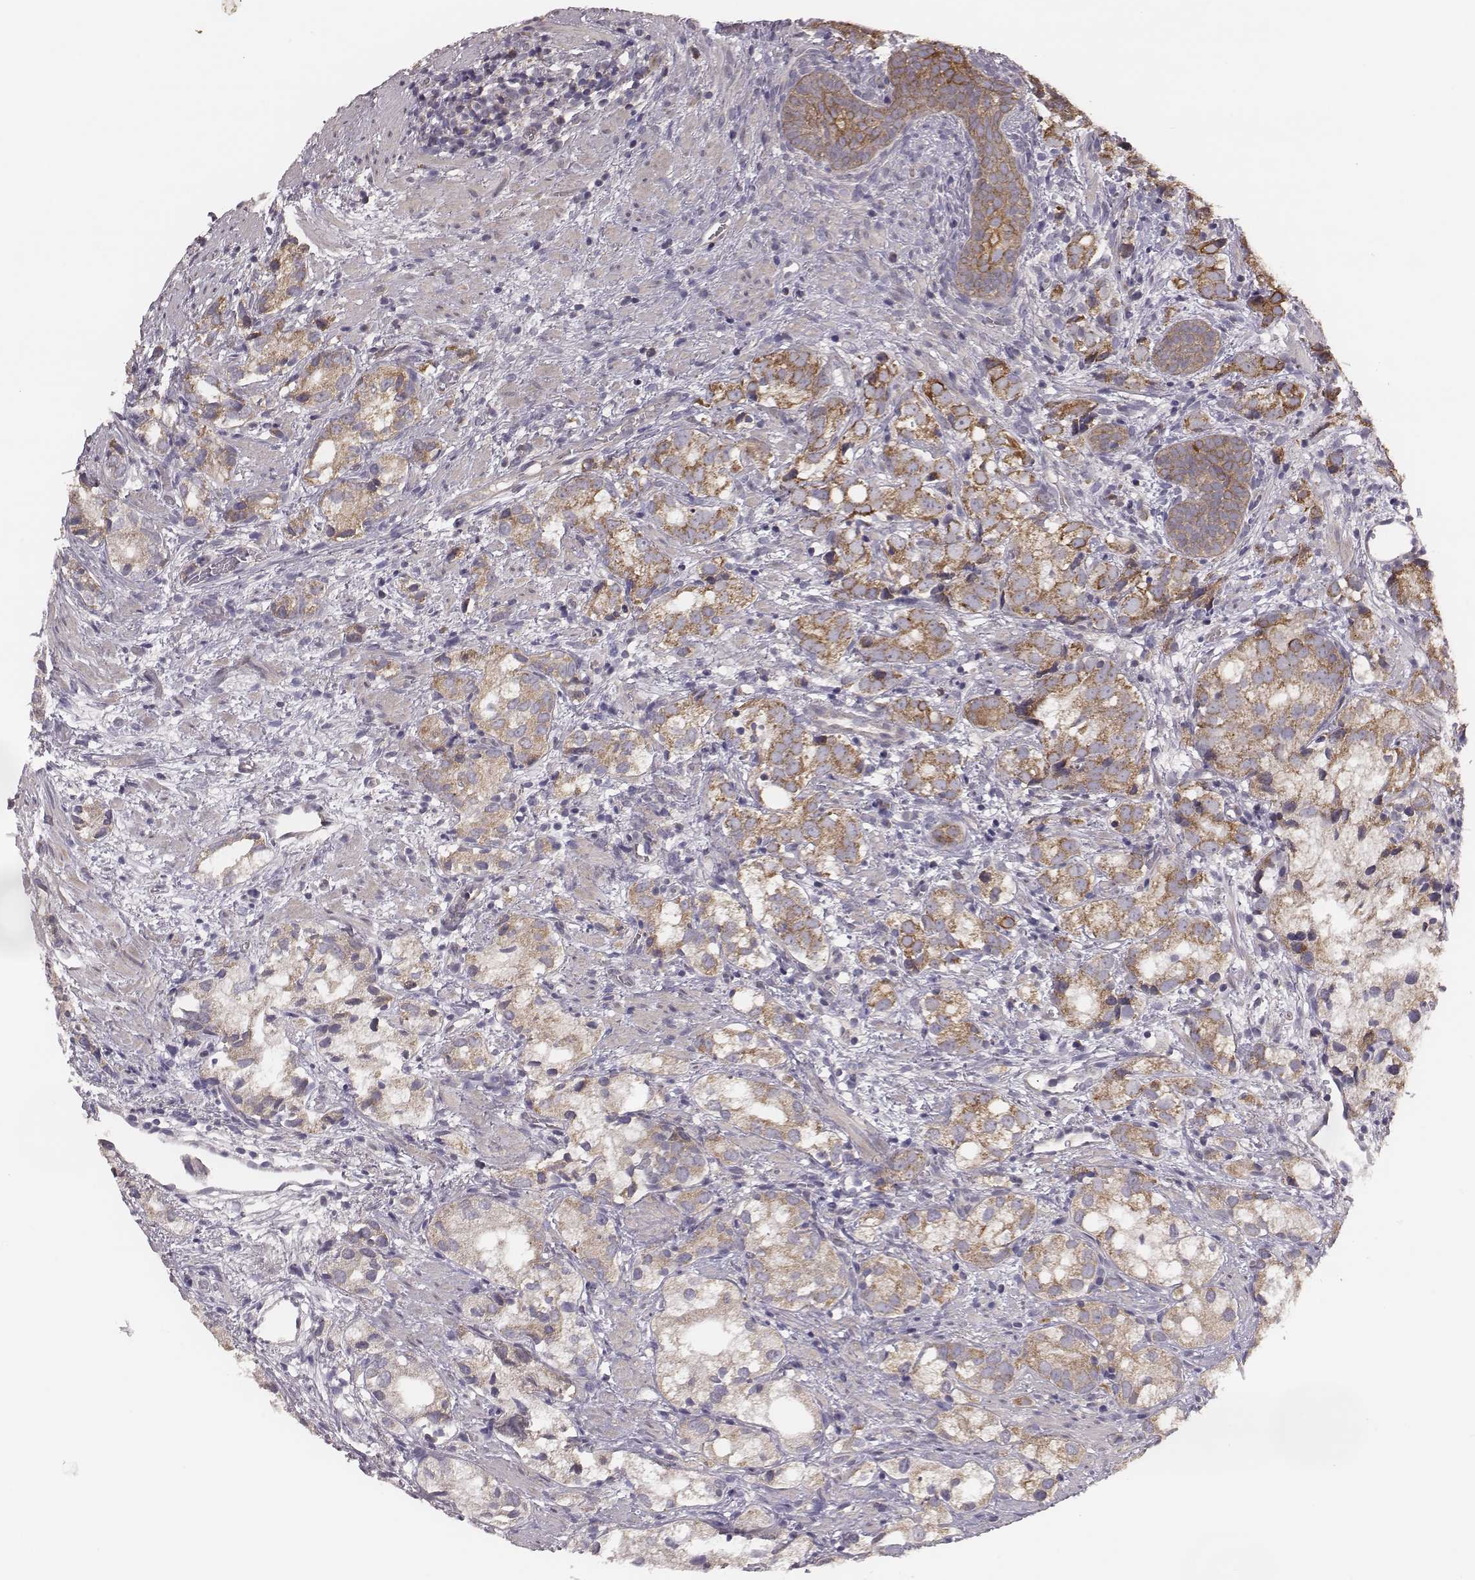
{"staining": {"intensity": "moderate", "quantity": ">75%", "location": "cytoplasmic/membranous"}, "tissue": "prostate cancer", "cell_type": "Tumor cells", "image_type": "cancer", "snomed": [{"axis": "morphology", "description": "Adenocarcinoma, High grade"}, {"axis": "topography", "description": "Prostate"}], "caption": "Approximately >75% of tumor cells in high-grade adenocarcinoma (prostate) exhibit moderate cytoplasmic/membranous protein positivity as visualized by brown immunohistochemical staining.", "gene": "HAVCR1", "patient": {"sex": "male", "age": 82}}